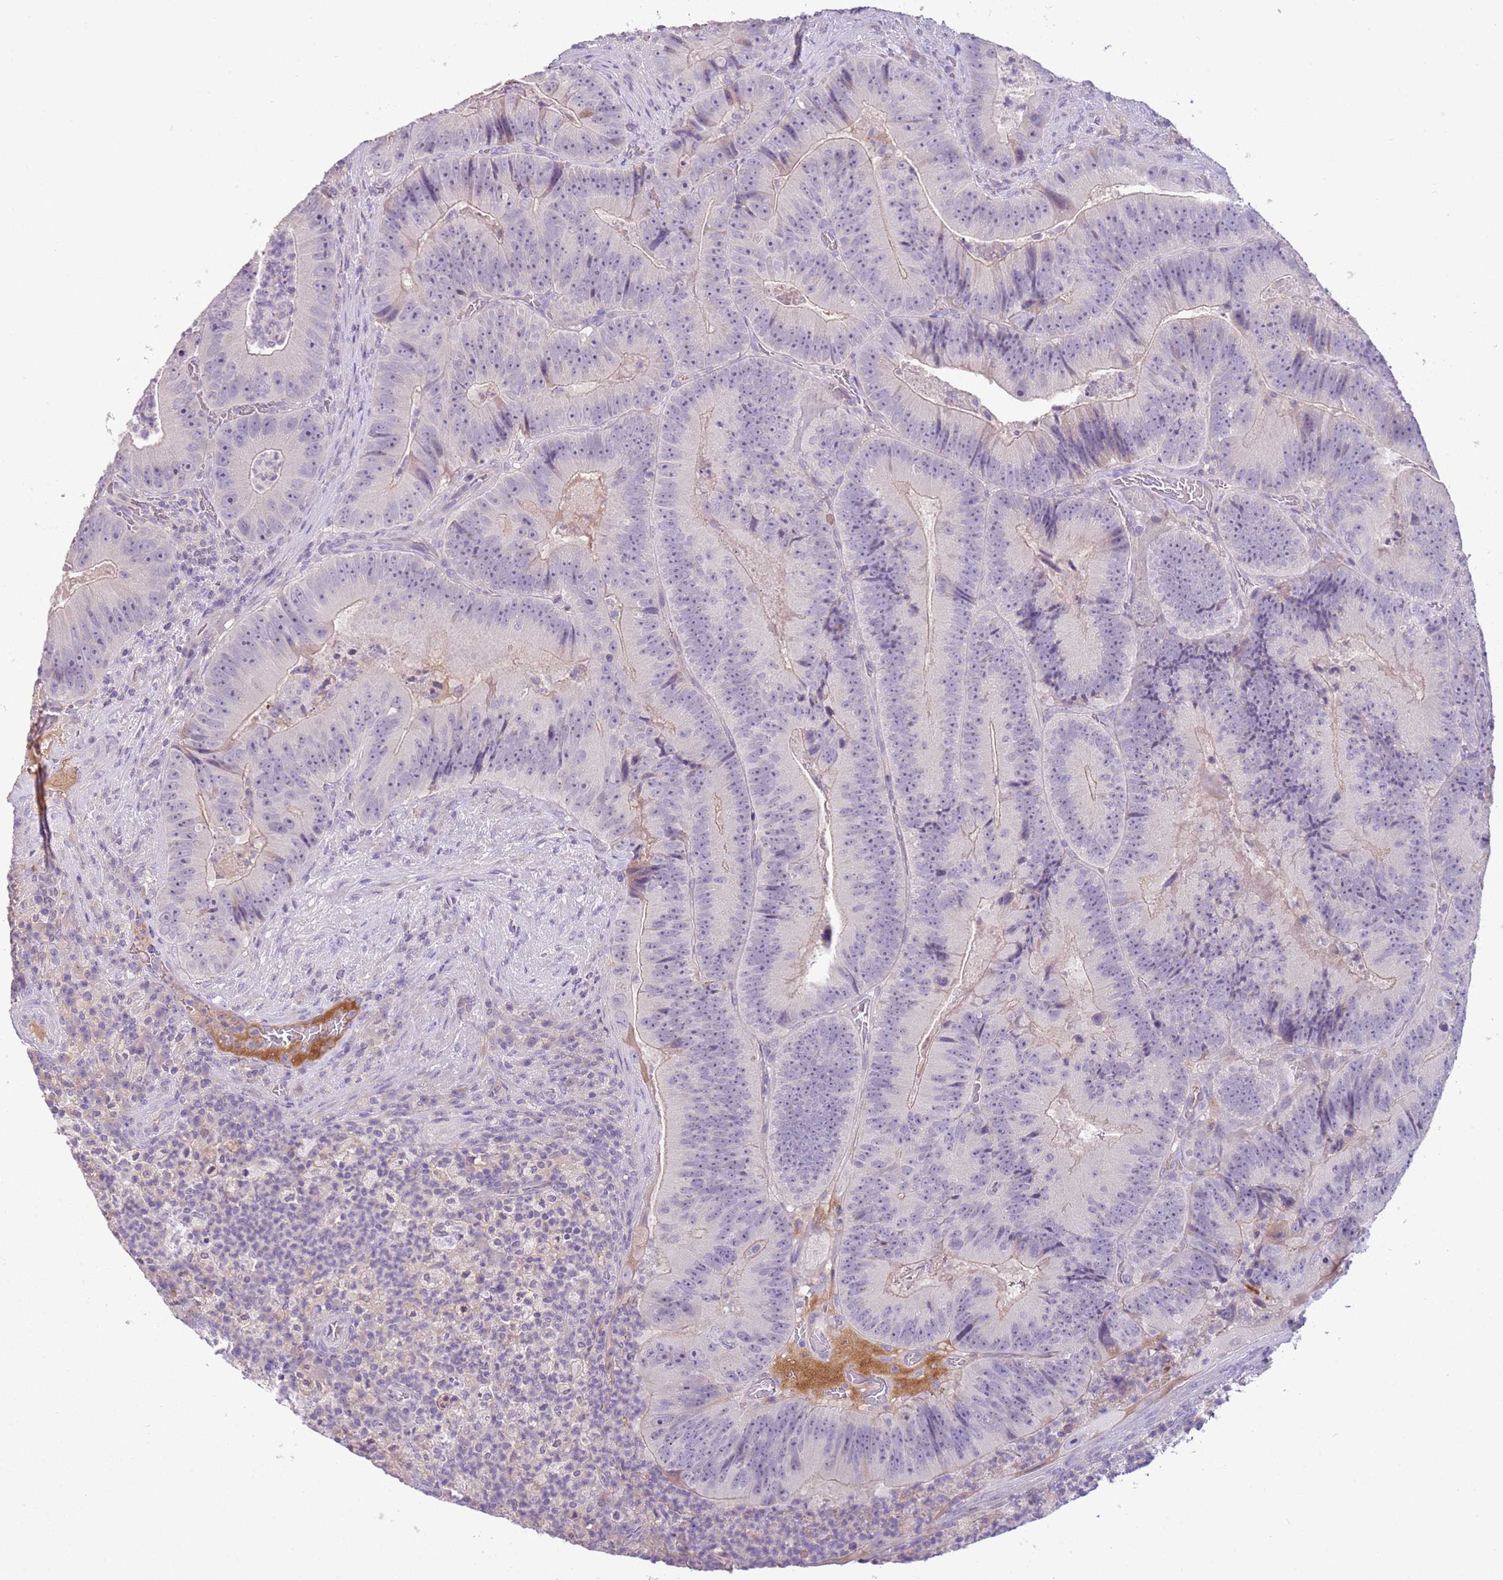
{"staining": {"intensity": "negative", "quantity": "none", "location": "none"}, "tissue": "colorectal cancer", "cell_type": "Tumor cells", "image_type": "cancer", "snomed": [{"axis": "morphology", "description": "Adenocarcinoma, NOS"}, {"axis": "topography", "description": "Colon"}], "caption": "Protein analysis of colorectal adenocarcinoma displays no significant expression in tumor cells. (DAB IHC with hematoxylin counter stain).", "gene": "SCAMP5", "patient": {"sex": "female", "age": 86}}